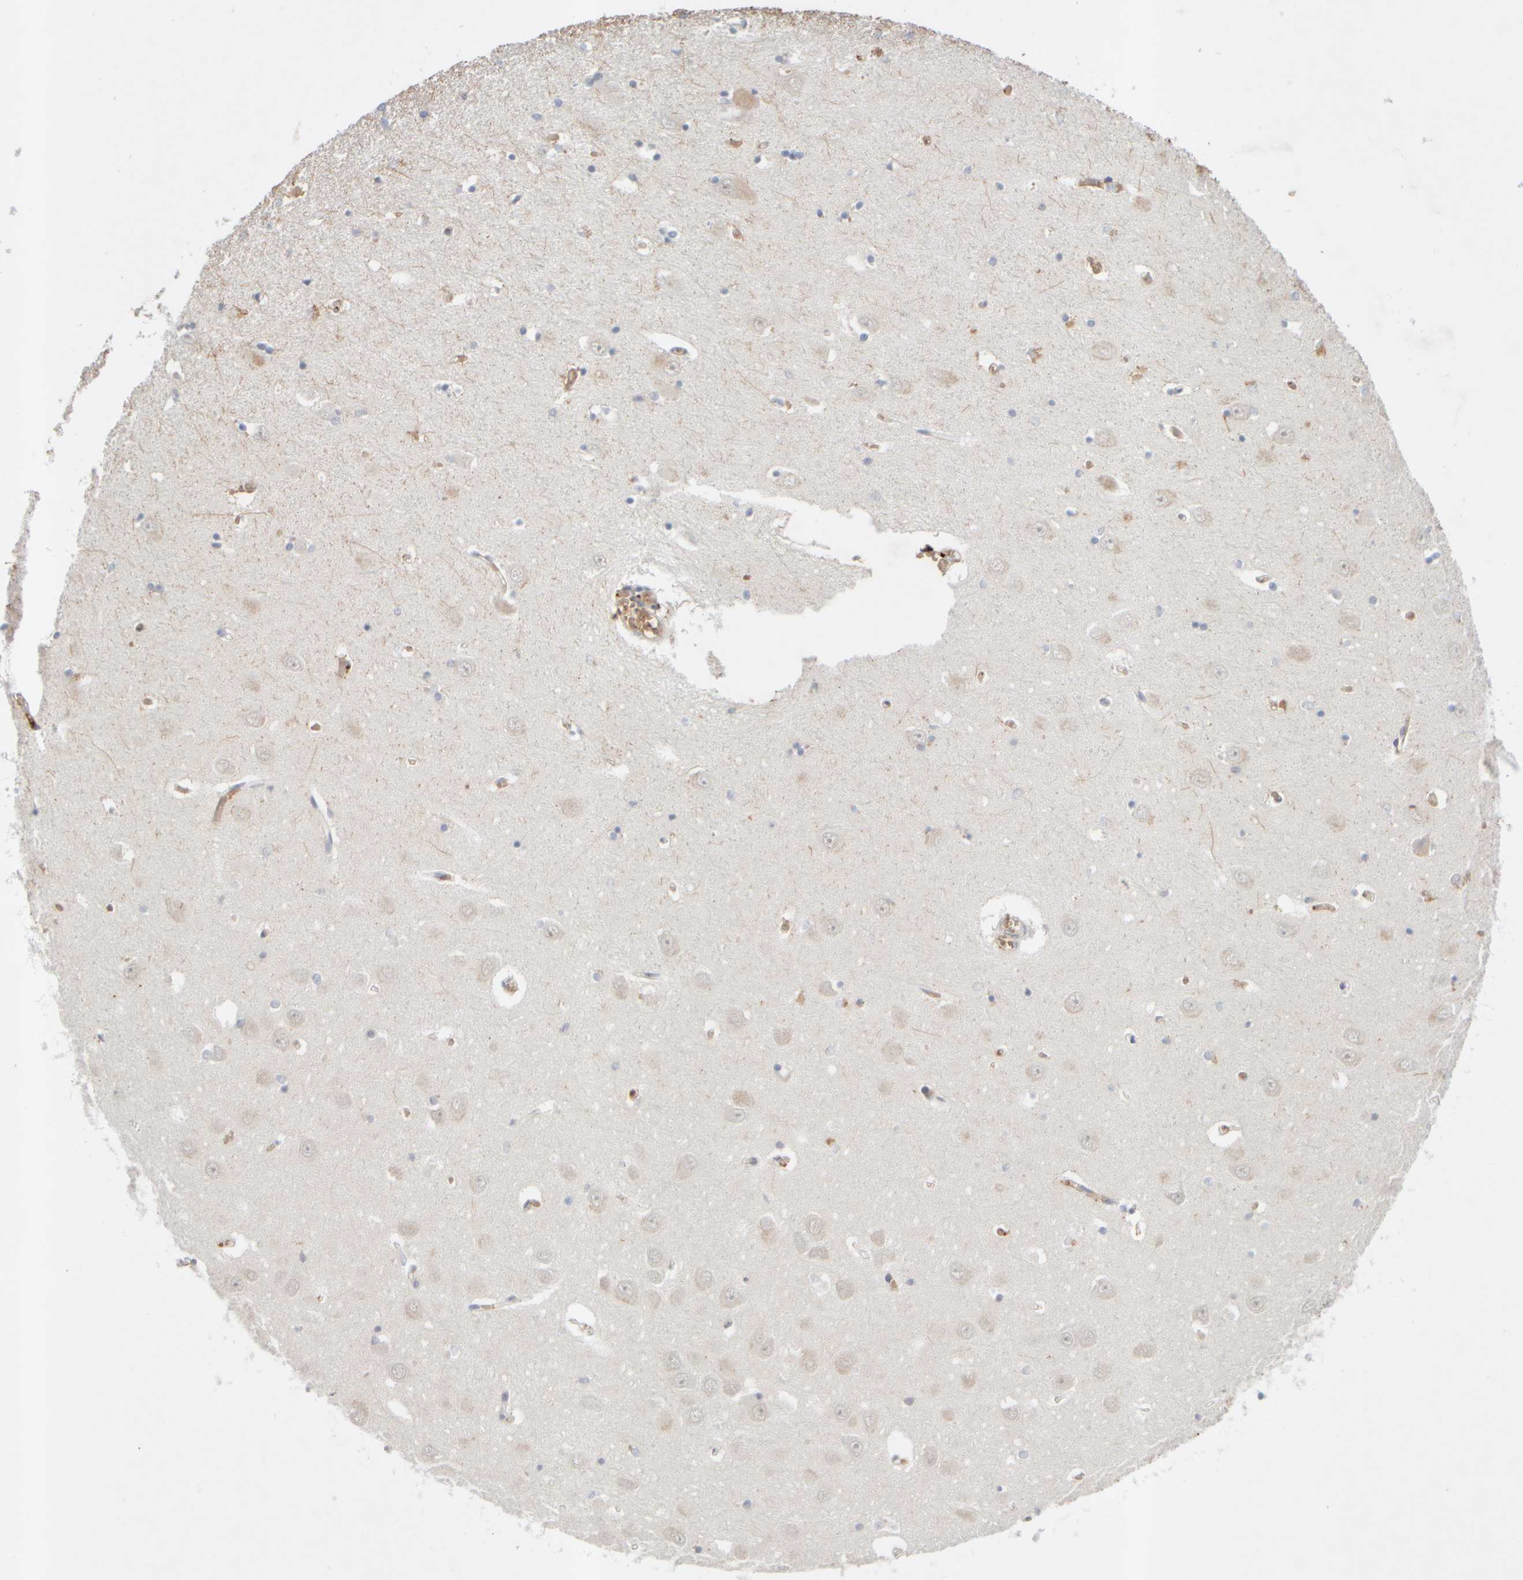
{"staining": {"intensity": "weak", "quantity": "<25%", "location": "cytoplasmic/membranous"}, "tissue": "hippocampus", "cell_type": "Glial cells", "image_type": "normal", "snomed": [{"axis": "morphology", "description": "Normal tissue, NOS"}, {"axis": "topography", "description": "Hippocampus"}], "caption": "Immunohistochemistry micrograph of benign hippocampus: human hippocampus stained with DAB (3,3'-diaminobenzidine) reveals no significant protein expression in glial cells.", "gene": "MST1", "patient": {"sex": "male", "age": 70}}